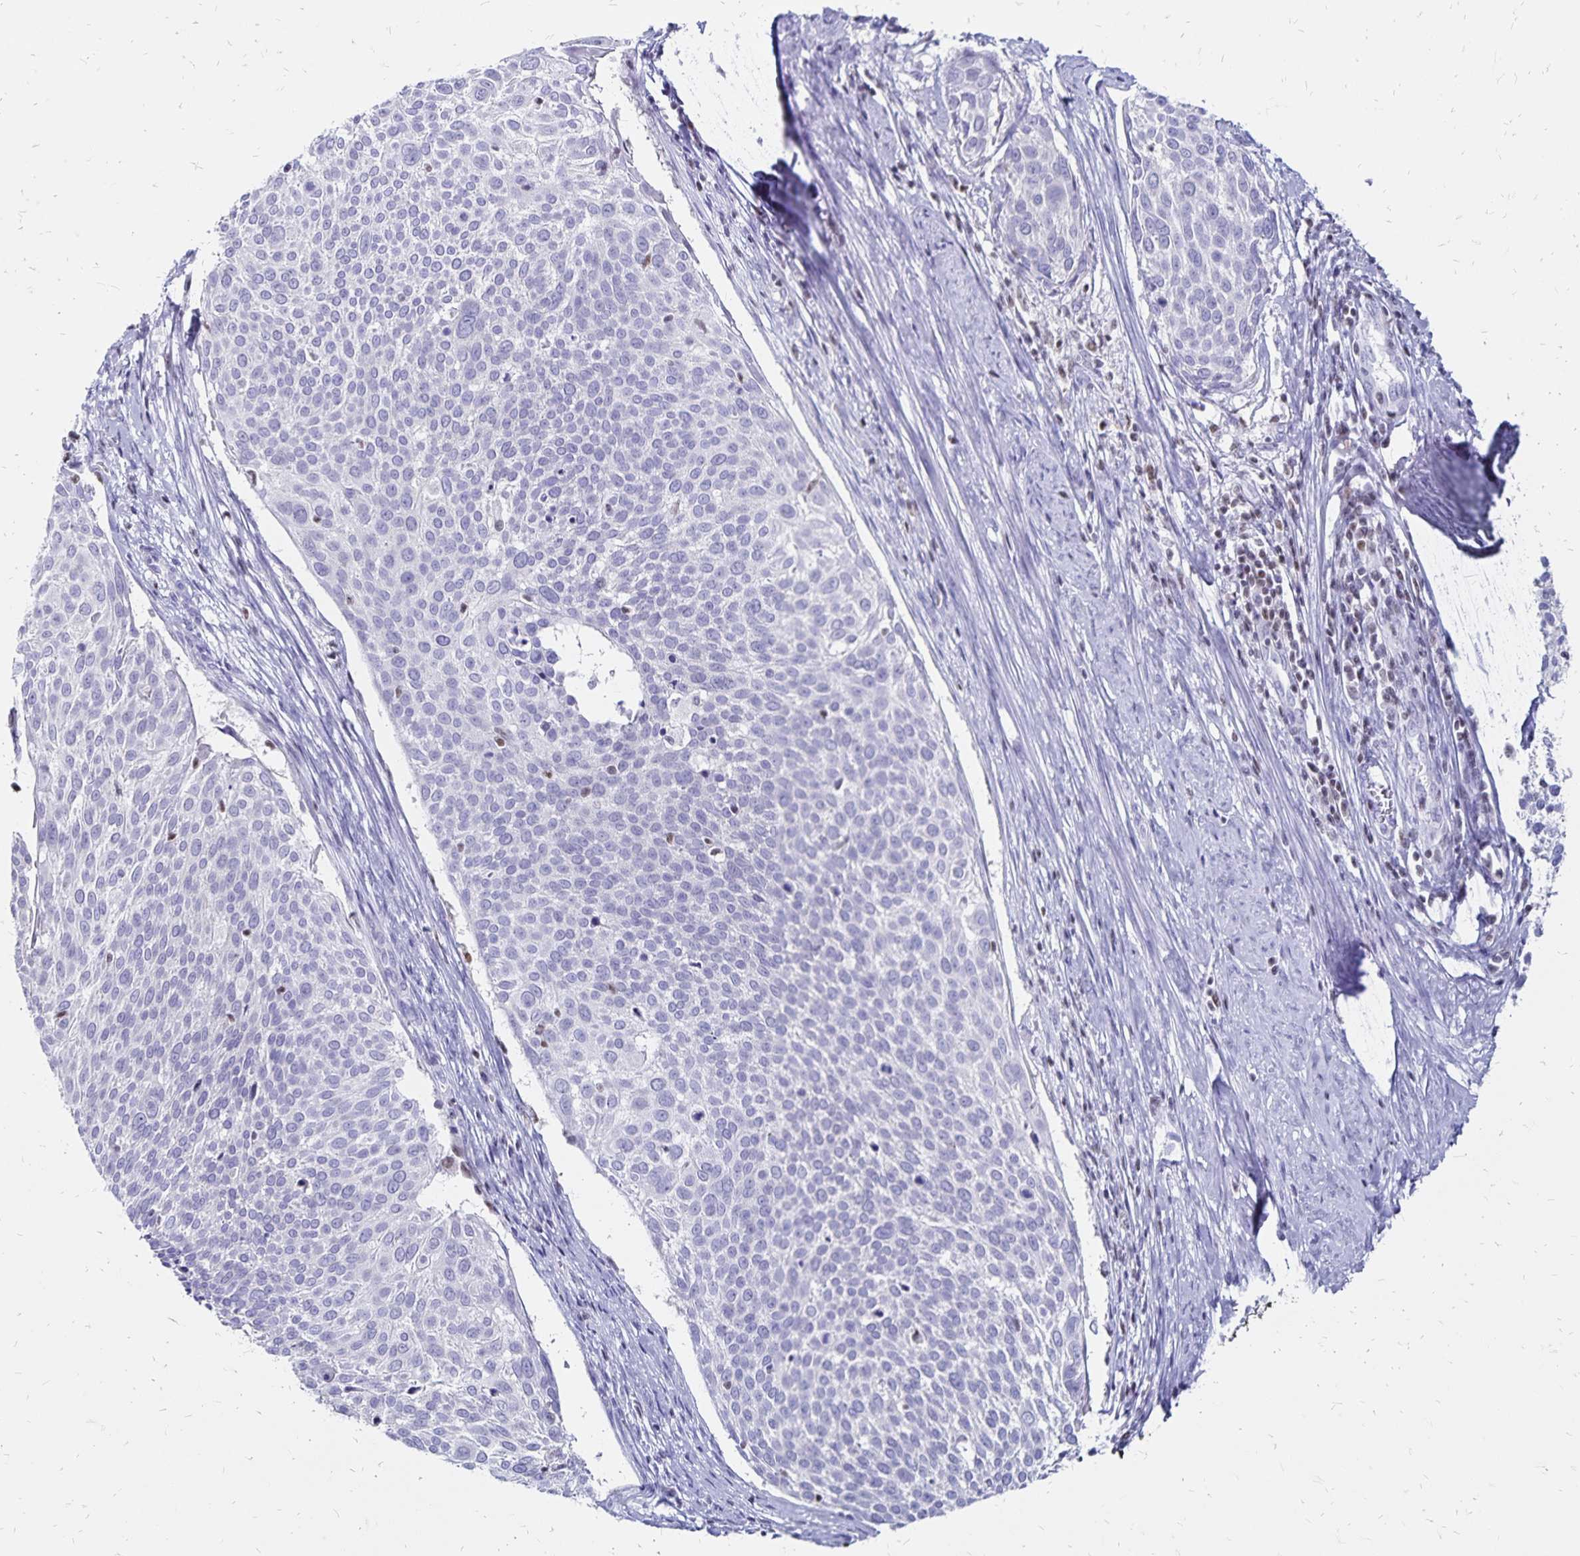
{"staining": {"intensity": "negative", "quantity": "none", "location": "none"}, "tissue": "cervical cancer", "cell_type": "Tumor cells", "image_type": "cancer", "snomed": [{"axis": "morphology", "description": "Squamous cell carcinoma, NOS"}, {"axis": "topography", "description": "Cervix"}], "caption": "Protein analysis of cervical cancer exhibits no significant expression in tumor cells.", "gene": "IKZF1", "patient": {"sex": "female", "age": 39}}